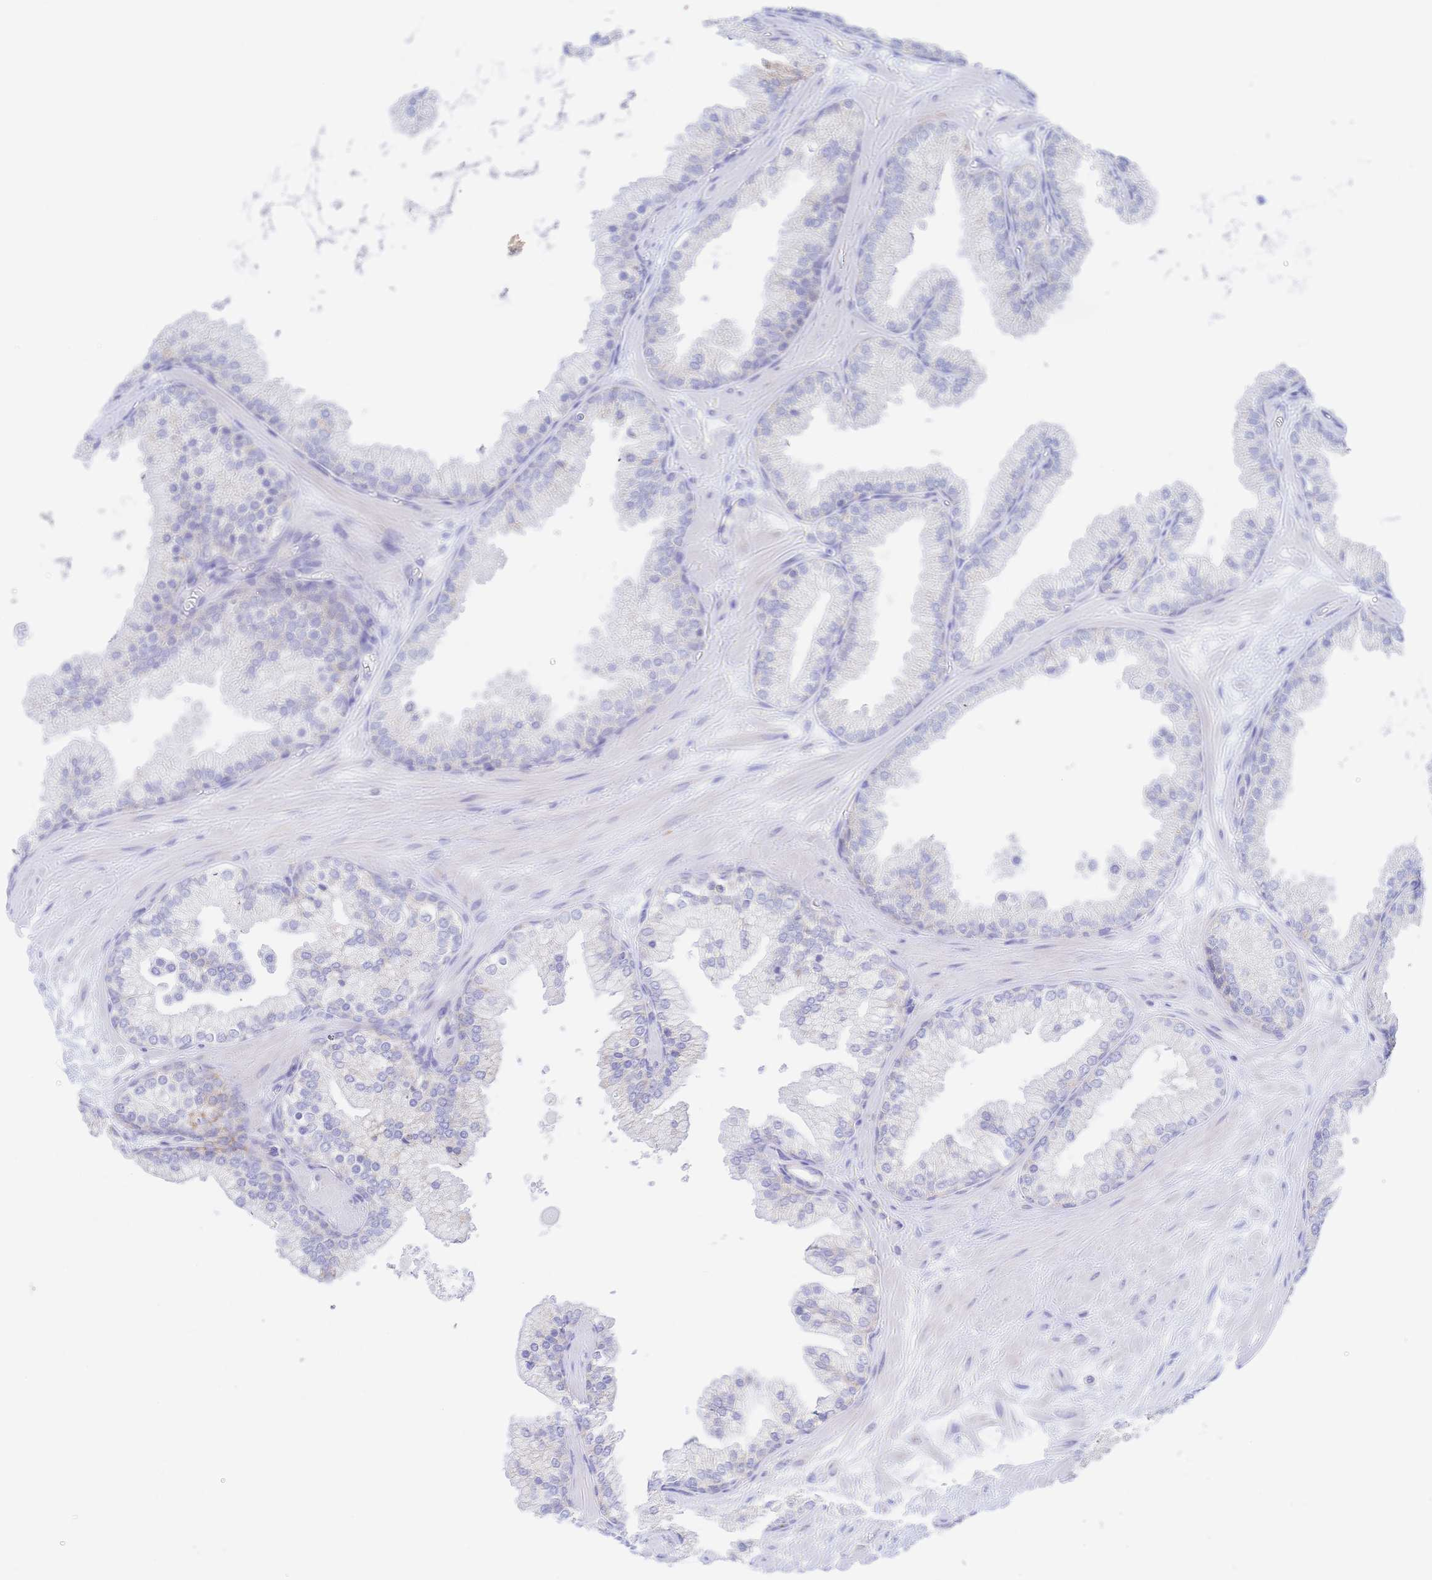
{"staining": {"intensity": "negative", "quantity": "none", "location": "none"}, "tissue": "prostate", "cell_type": "Glandular cells", "image_type": "normal", "snomed": [{"axis": "morphology", "description": "Normal tissue, NOS"}, {"axis": "topography", "description": "Prostate"}, {"axis": "topography", "description": "Peripheral nerve tissue"}], "caption": "Immunohistochemistry image of benign prostate stained for a protein (brown), which reveals no positivity in glandular cells. Brightfield microscopy of immunohistochemistry stained with DAB (3,3'-diaminobenzidine) (brown) and hematoxylin (blue), captured at high magnification.", "gene": "SYNGR4", "patient": {"sex": "male", "age": 61}}